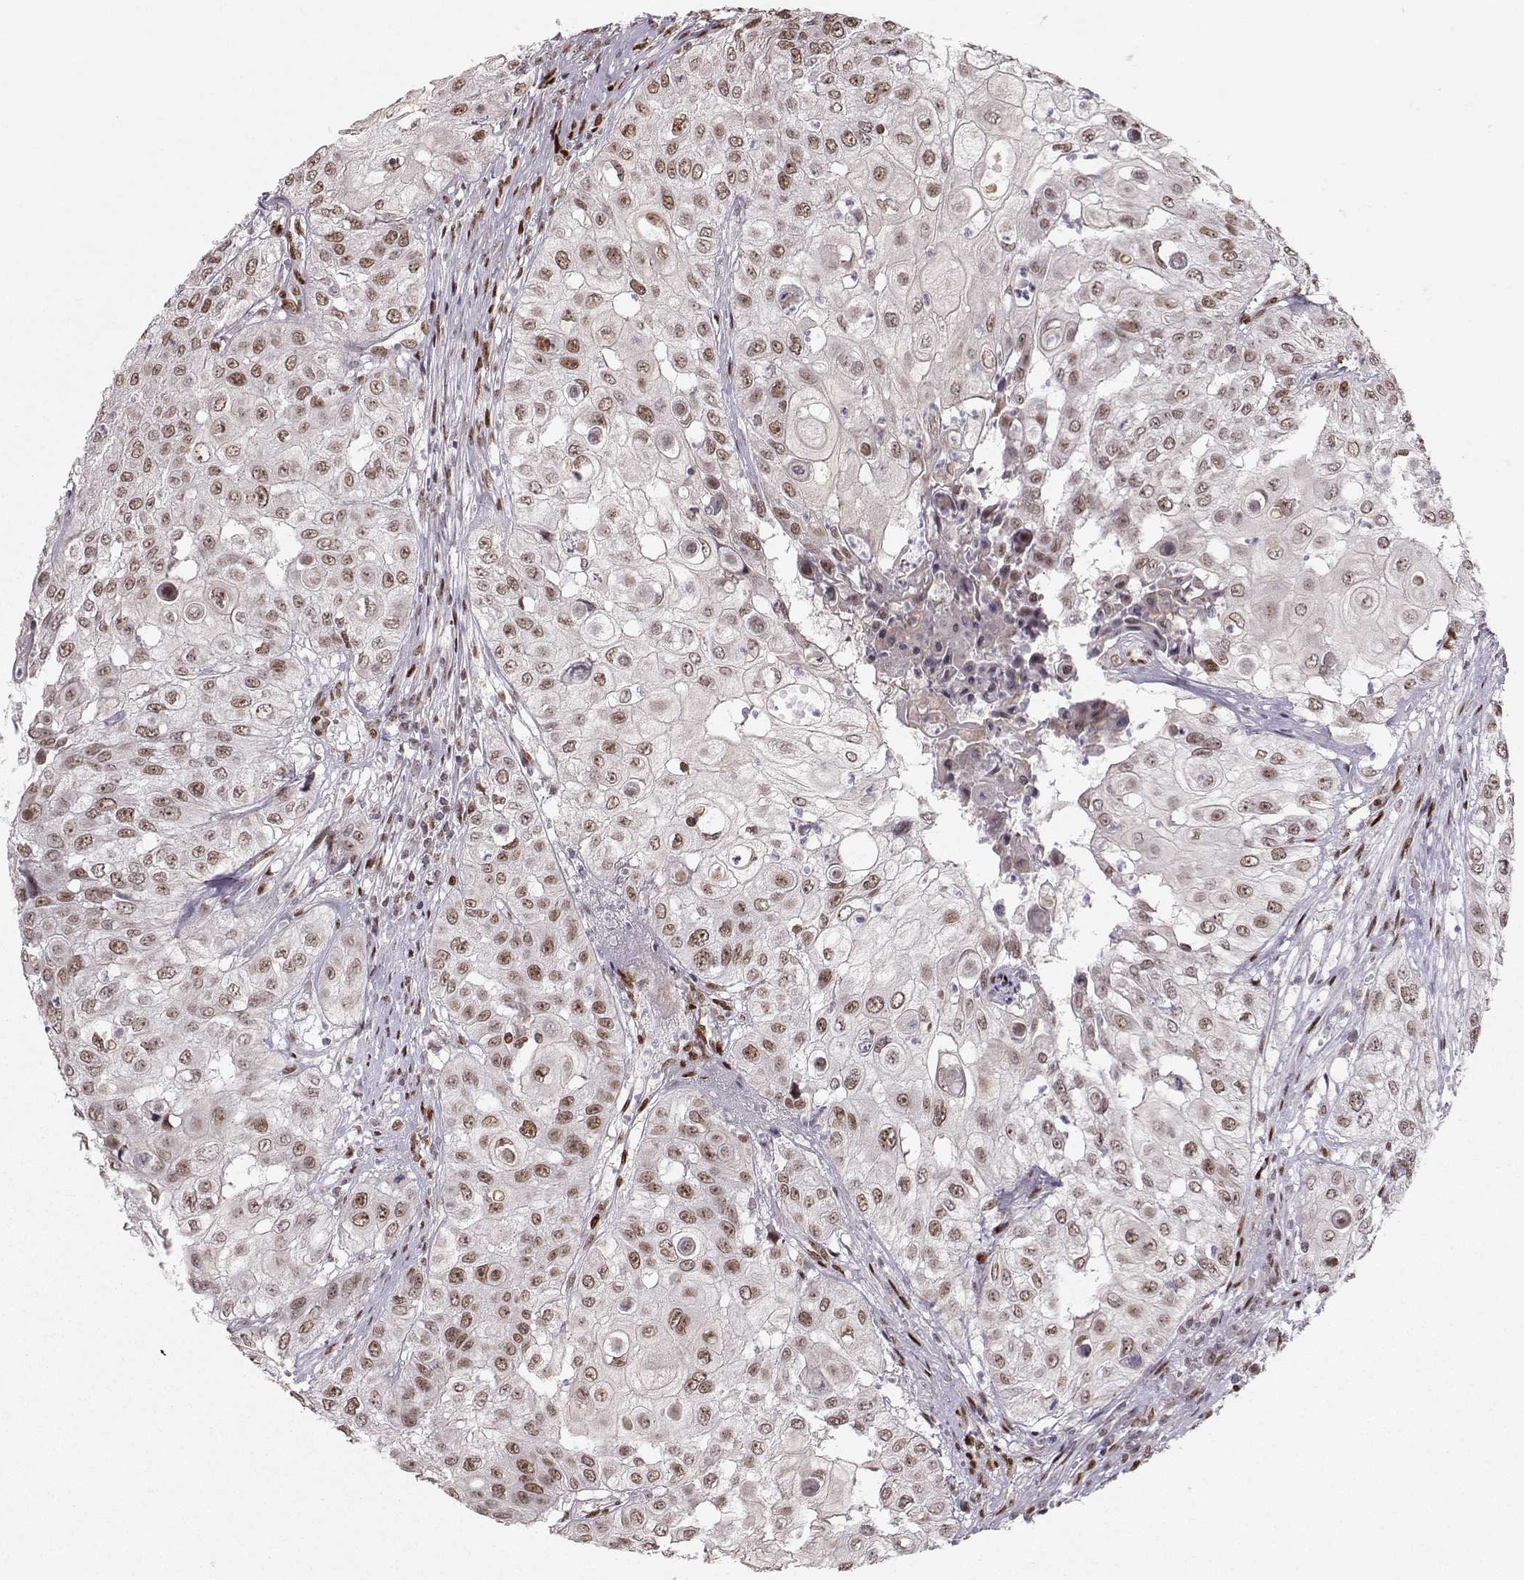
{"staining": {"intensity": "moderate", "quantity": "25%-75%", "location": "nuclear"}, "tissue": "urothelial cancer", "cell_type": "Tumor cells", "image_type": "cancer", "snomed": [{"axis": "morphology", "description": "Urothelial carcinoma, High grade"}, {"axis": "topography", "description": "Urinary bladder"}], "caption": "Immunohistochemistry (IHC) of human urothelial cancer reveals medium levels of moderate nuclear expression in approximately 25%-75% of tumor cells.", "gene": "SNAPC2", "patient": {"sex": "female", "age": 79}}